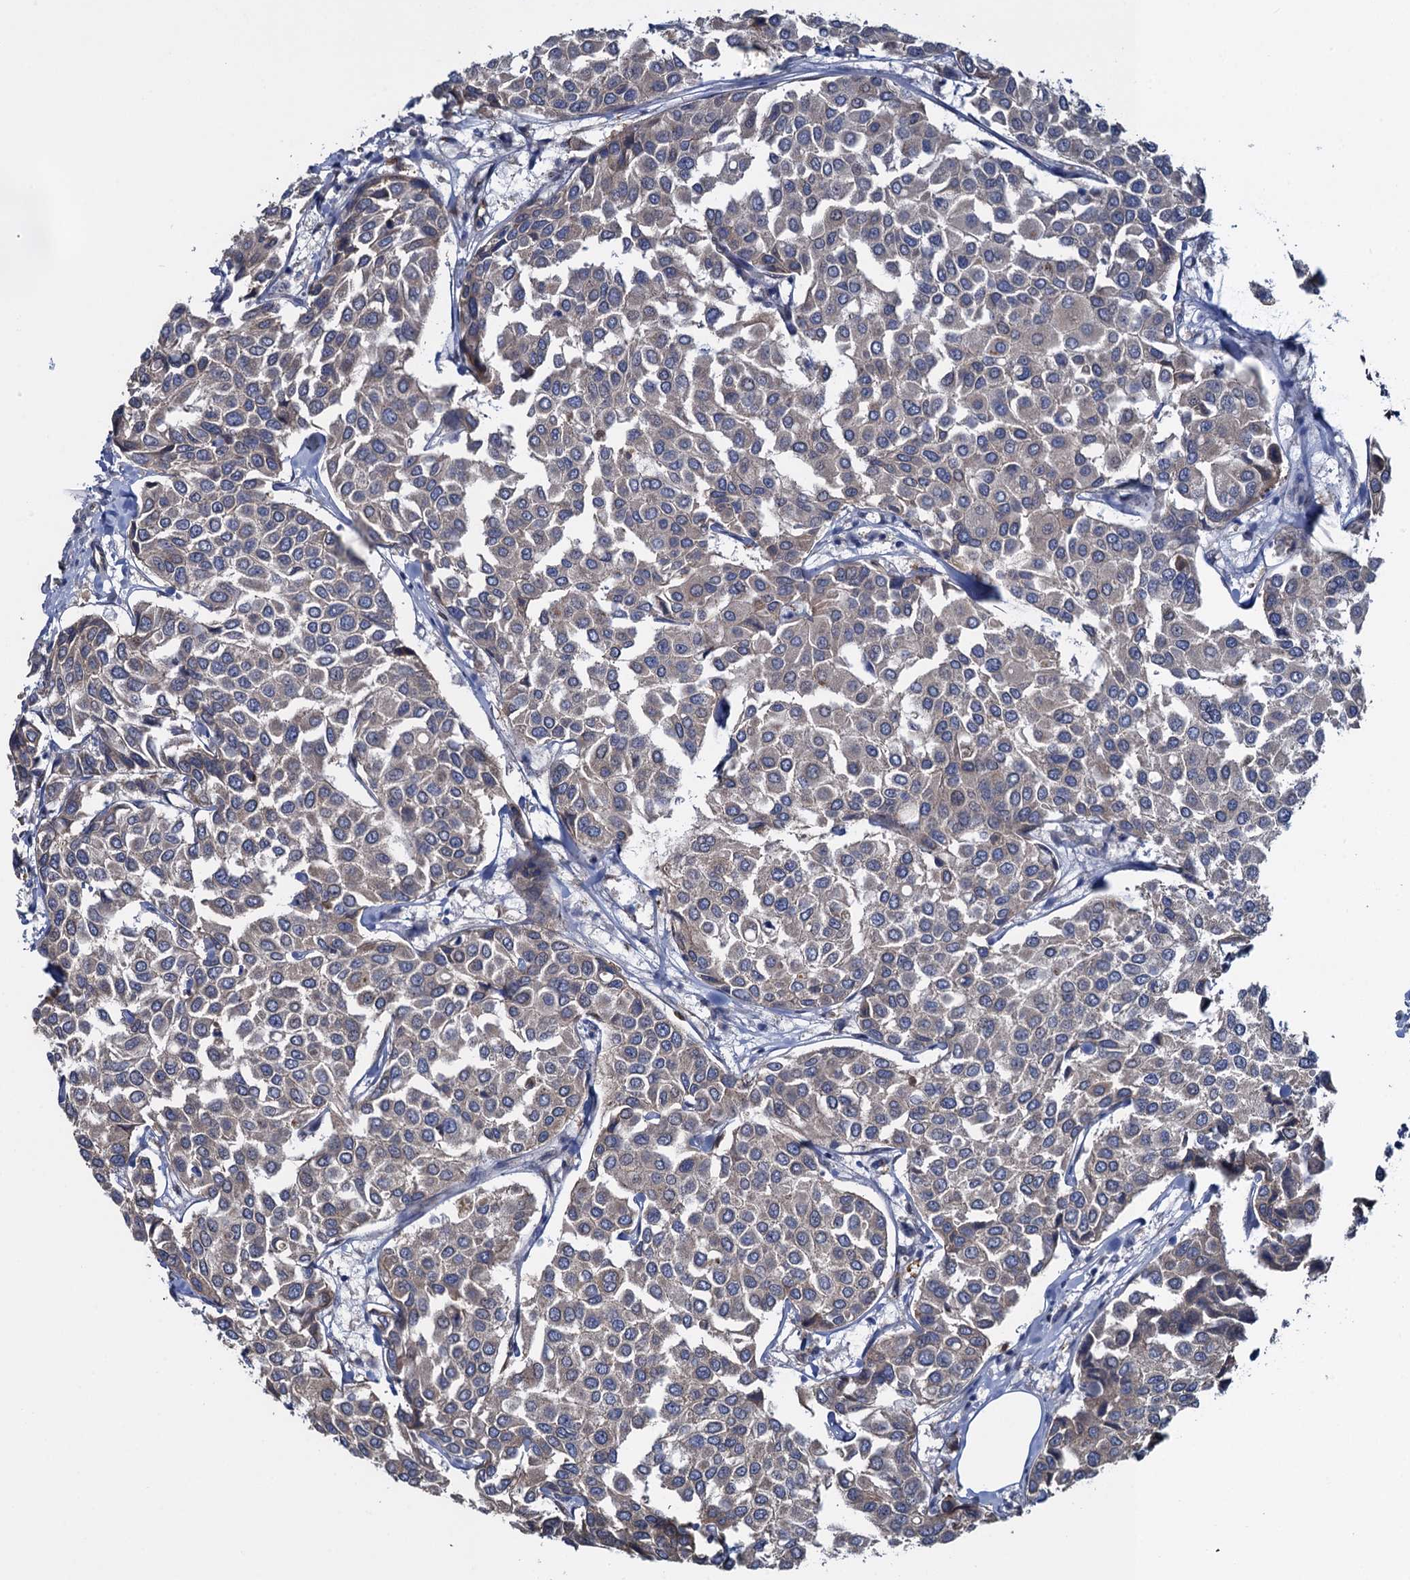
{"staining": {"intensity": "weak", "quantity": "25%-75%", "location": "cytoplasmic/membranous"}, "tissue": "breast cancer", "cell_type": "Tumor cells", "image_type": "cancer", "snomed": [{"axis": "morphology", "description": "Duct carcinoma"}, {"axis": "topography", "description": "Breast"}], "caption": "Weak cytoplasmic/membranous staining is present in approximately 25%-75% of tumor cells in intraductal carcinoma (breast).", "gene": "EVX2", "patient": {"sex": "female", "age": 55}}